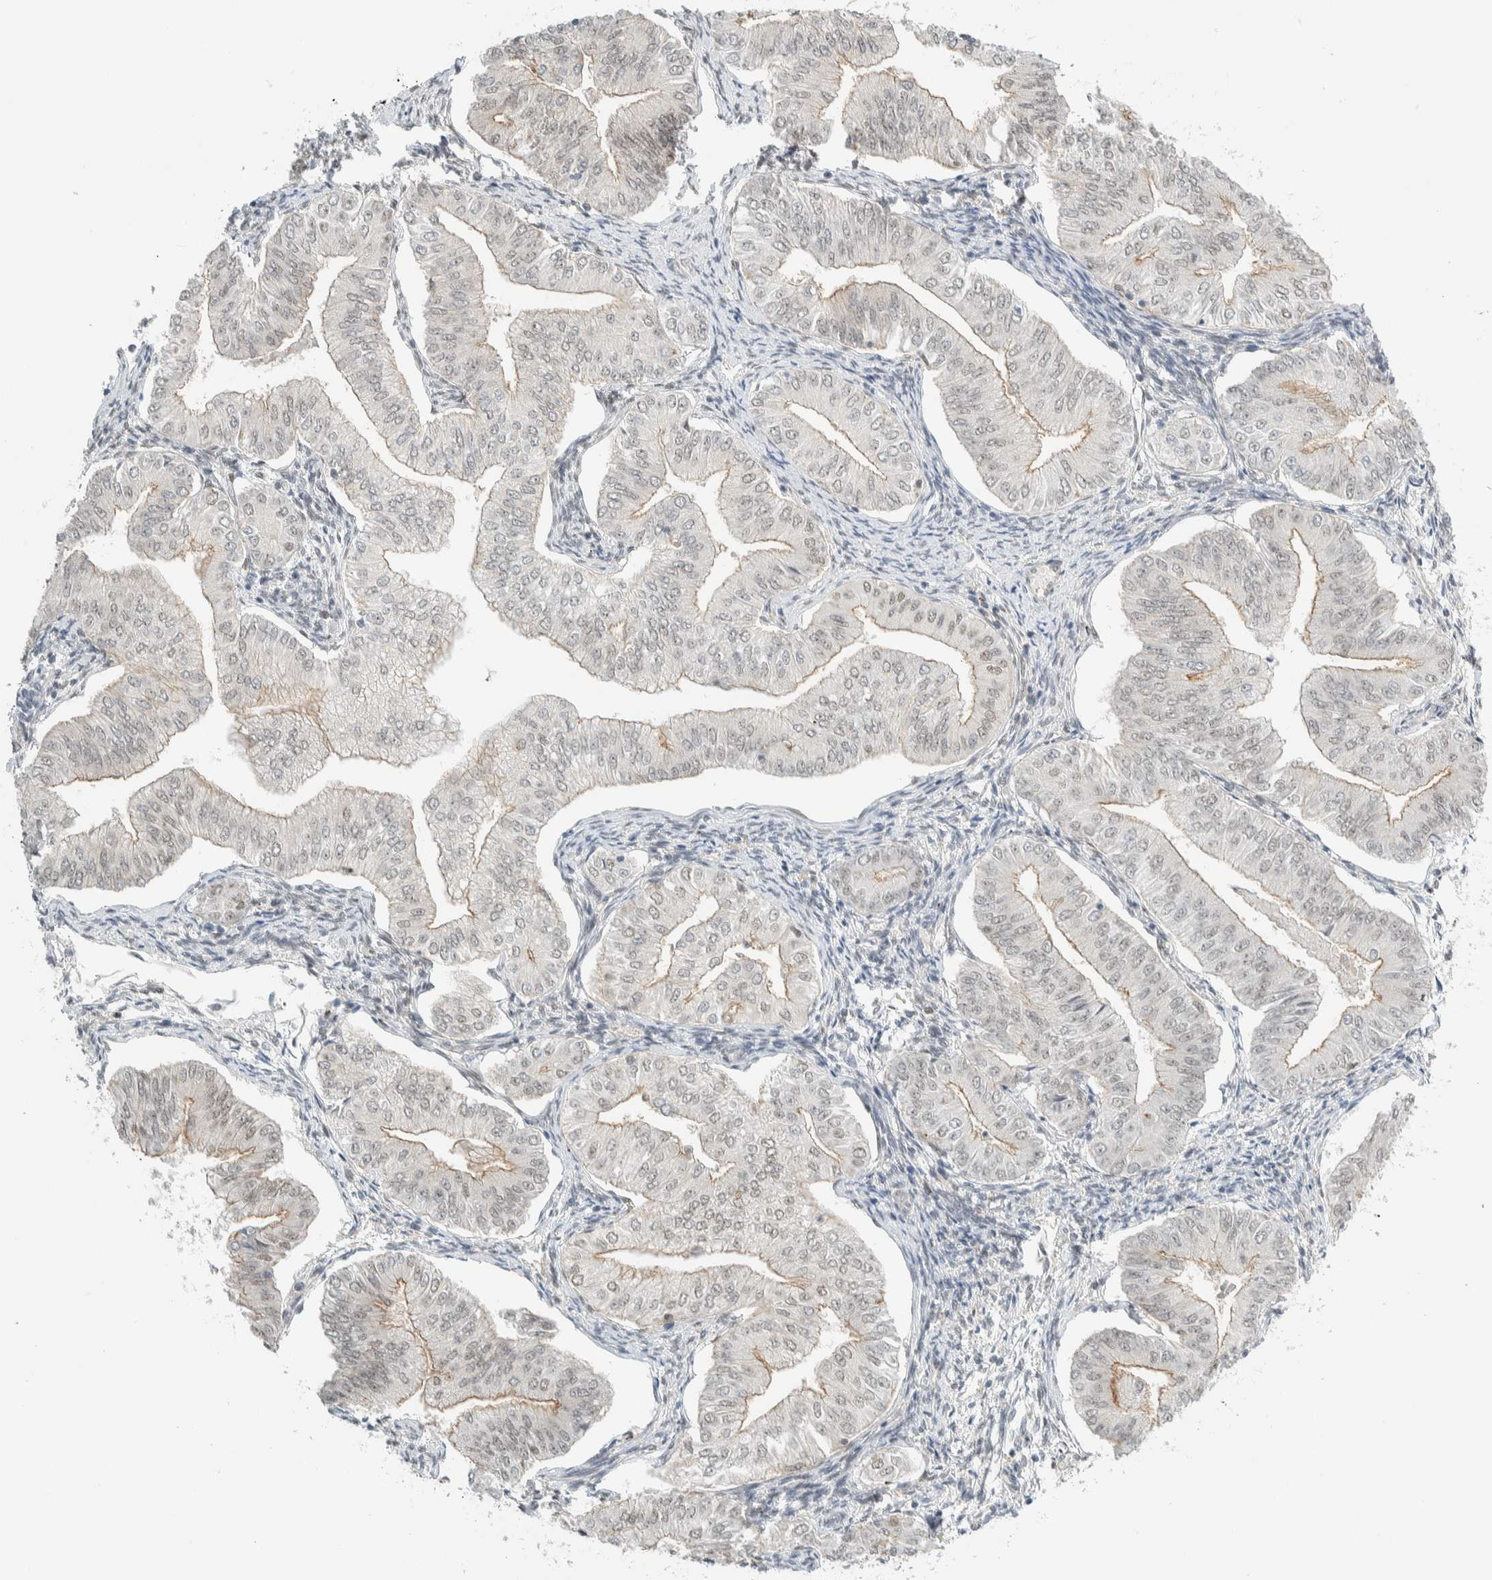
{"staining": {"intensity": "weak", "quantity": "25%-75%", "location": "nuclear"}, "tissue": "endometrial cancer", "cell_type": "Tumor cells", "image_type": "cancer", "snomed": [{"axis": "morphology", "description": "Normal tissue, NOS"}, {"axis": "morphology", "description": "Adenocarcinoma, NOS"}, {"axis": "topography", "description": "Endometrium"}], "caption": "Tumor cells reveal weak nuclear expression in about 25%-75% of cells in endometrial cancer (adenocarcinoma).", "gene": "TFE3", "patient": {"sex": "female", "age": 53}}